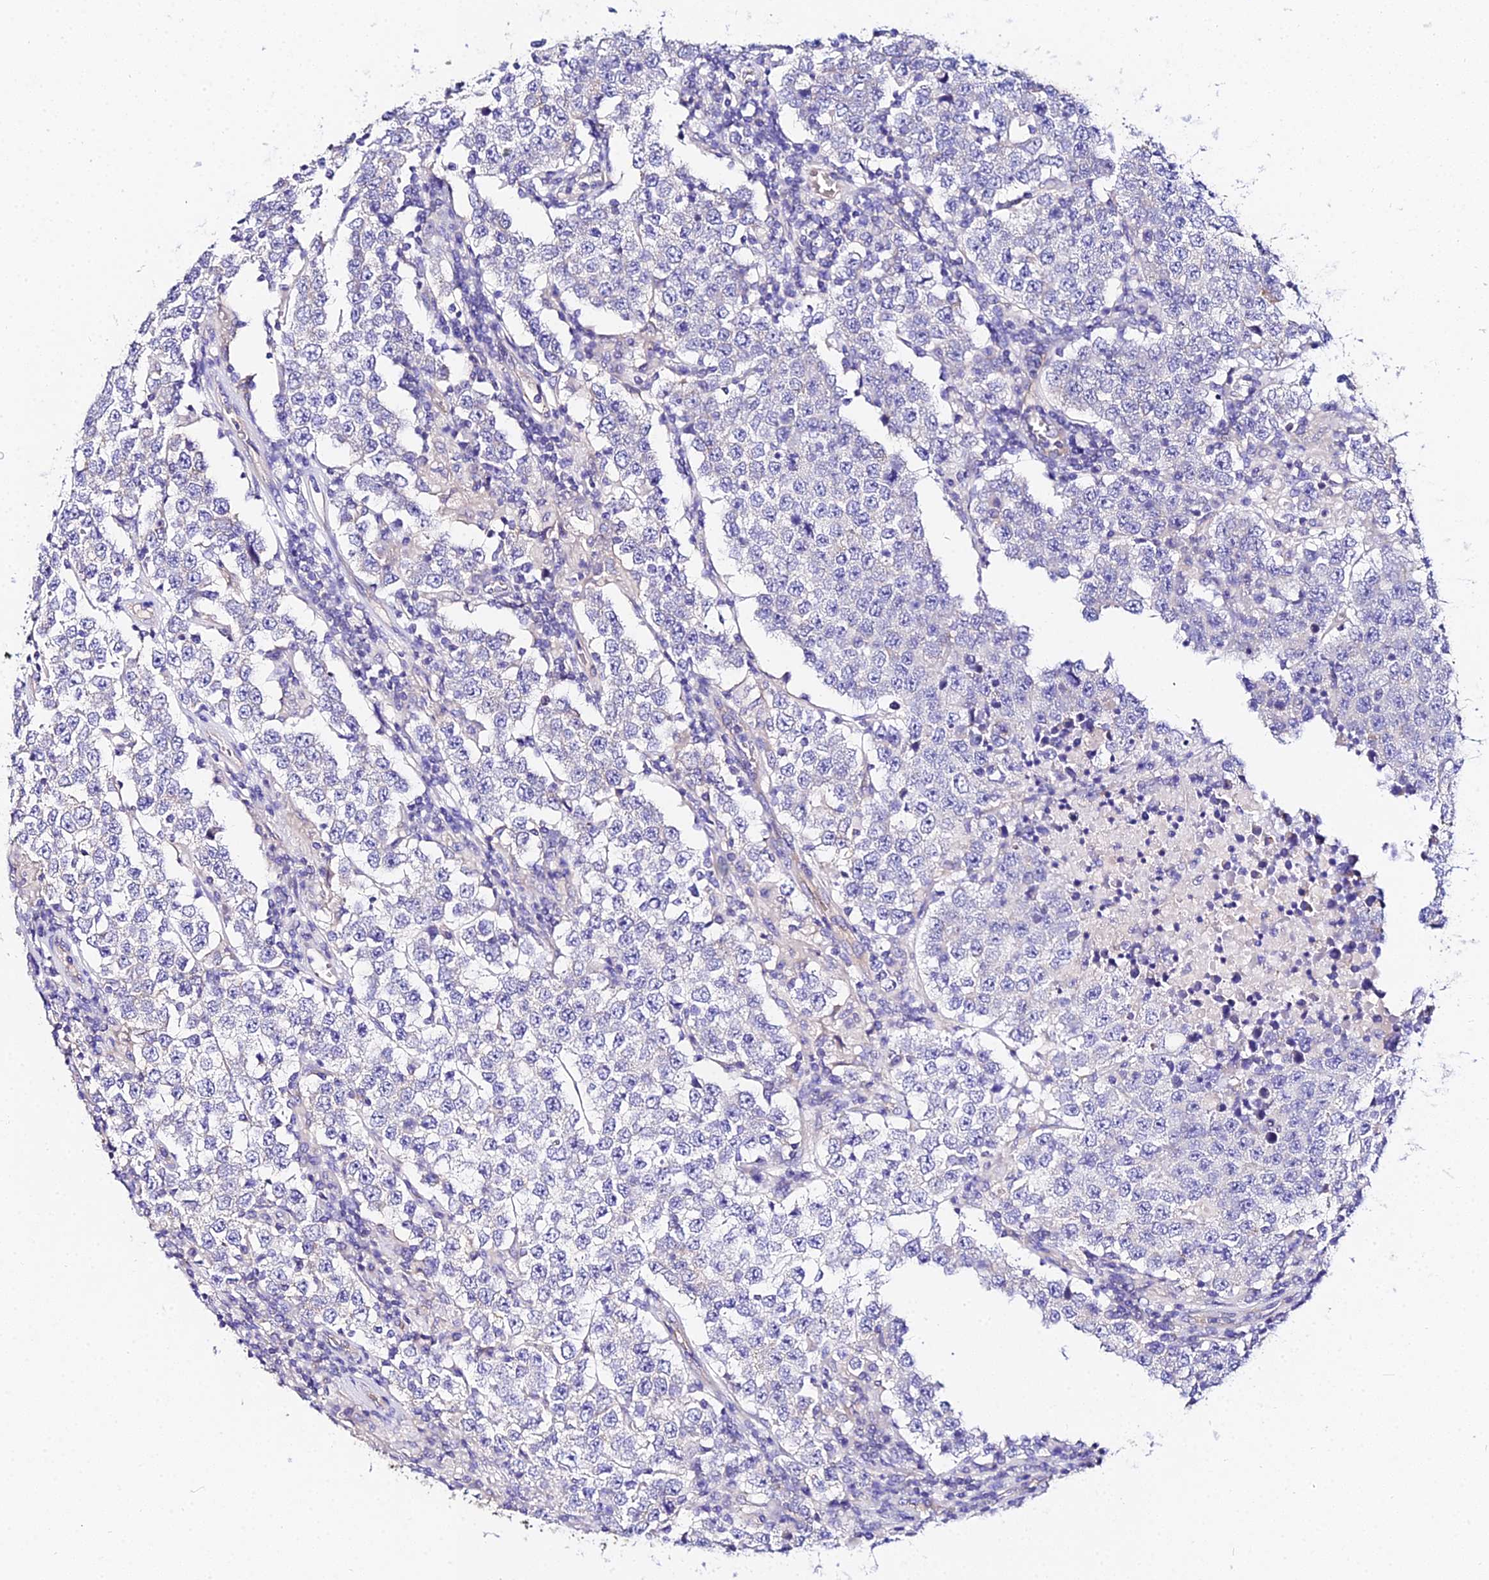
{"staining": {"intensity": "negative", "quantity": "none", "location": "none"}, "tissue": "testis cancer", "cell_type": "Tumor cells", "image_type": "cancer", "snomed": [{"axis": "morphology", "description": "Normal tissue, NOS"}, {"axis": "morphology", "description": "Urothelial carcinoma, High grade"}, {"axis": "morphology", "description": "Seminoma, NOS"}, {"axis": "morphology", "description": "Carcinoma, Embryonal, NOS"}, {"axis": "topography", "description": "Urinary bladder"}, {"axis": "topography", "description": "Testis"}], "caption": "The photomicrograph exhibits no staining of tumor cells in testis cancer.", "gene": "DAW1", "patient": {"sex": "male", "age": 41}}